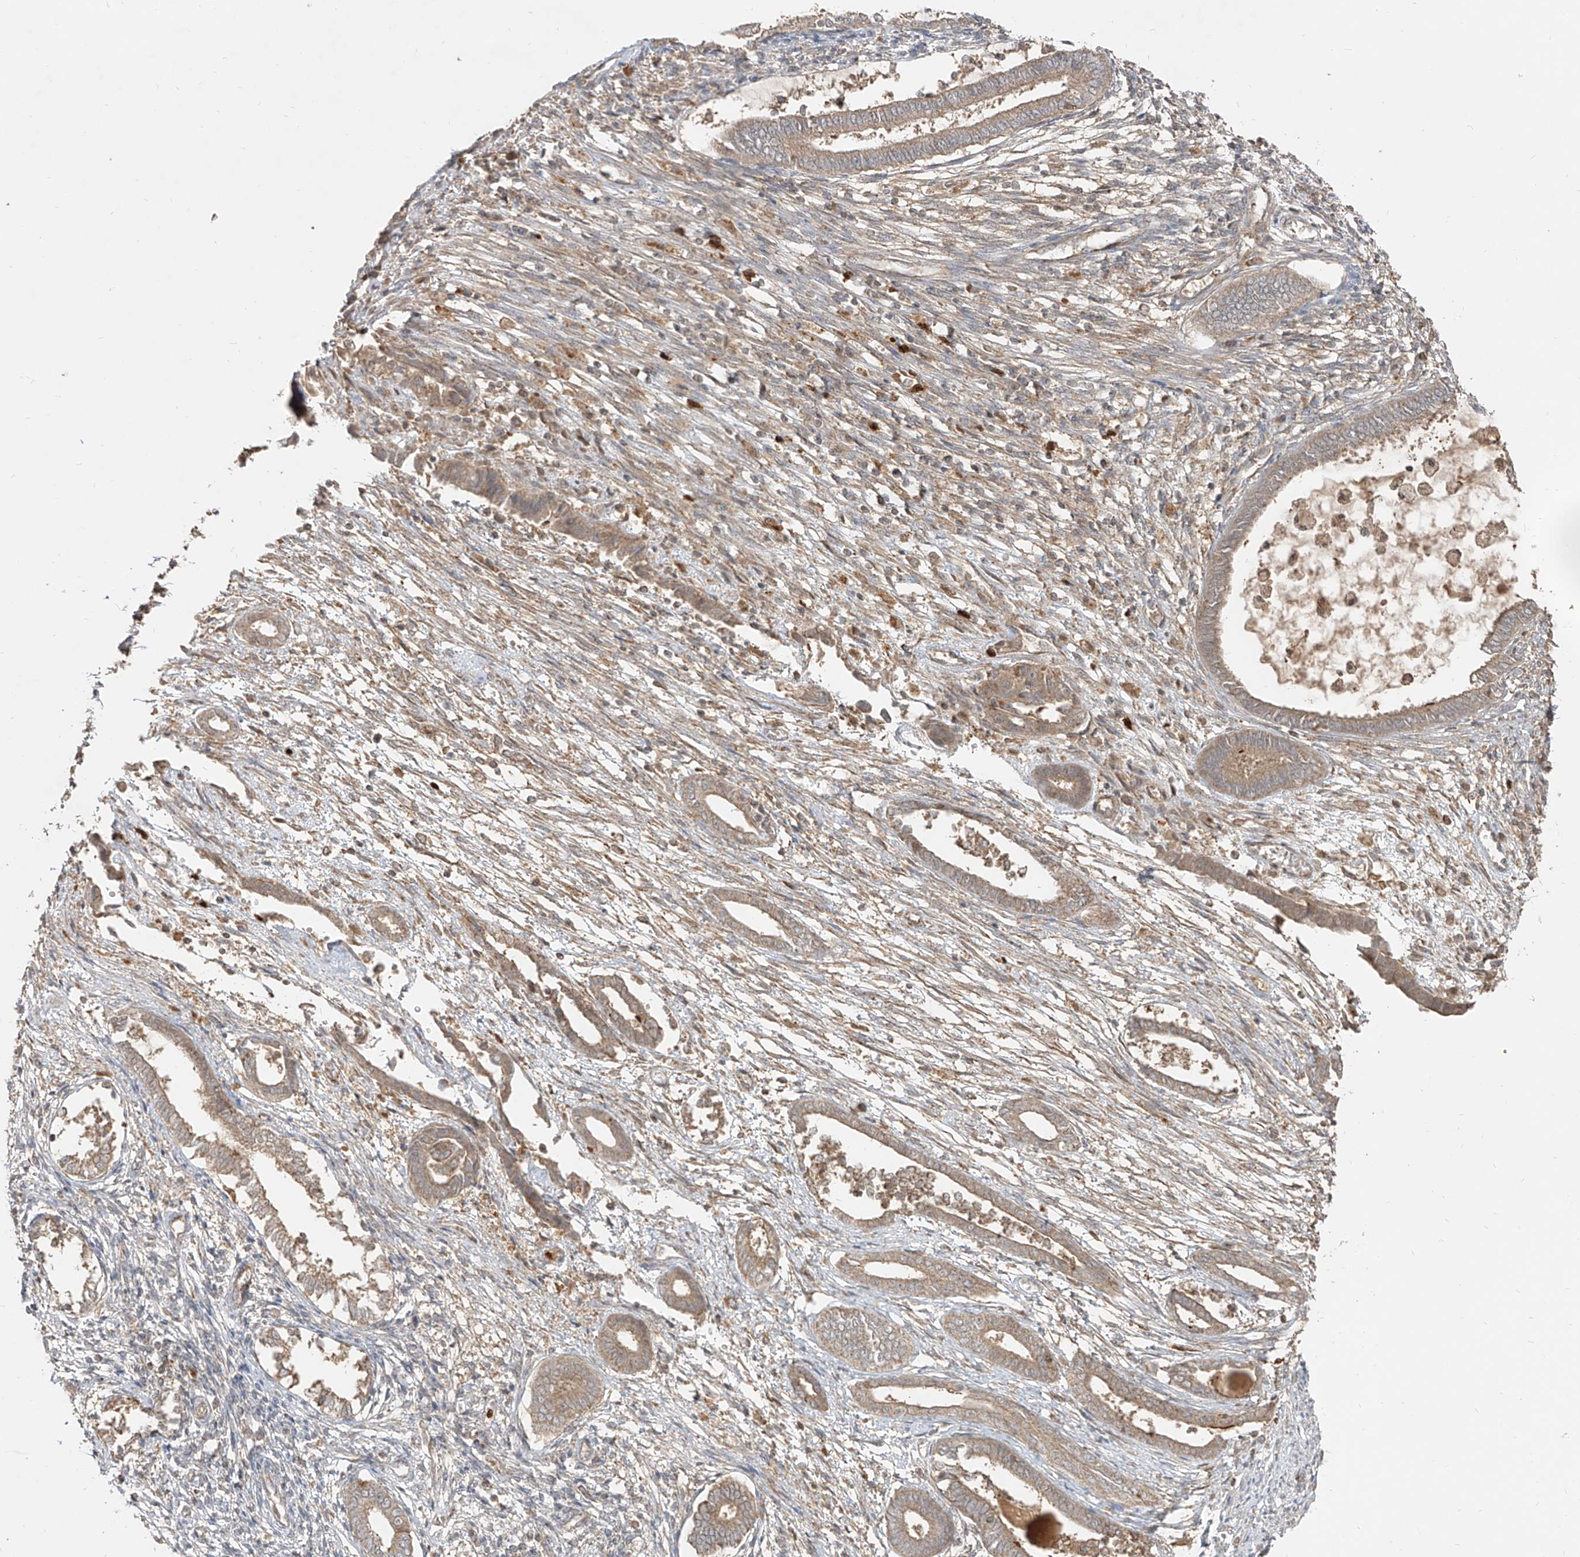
{"staining": {"intensity": "weak", "quantity": "25%-75%", "location": "cytoplasmic/membranous"}, "tissue": "endometrium", "cell_type": "Cells in endometrial stroma", "image_type": "normal", "snomed": [{"axis": "morphology", "description": "Normal tissue, NOS"}, {"axis": "topography", "description": "Endometrium"}], "caption": "Immunohistochemical staining of benign human endometrium exhibits weak cytoplasmic/membranous protein staining in about 25%-75% of cells in endometrial stroma. (brown staining indicates protein expression, while blue staining denotes nuclei).", "gene": "AIM2", "patient": {"sex": "female", "age": 56}}